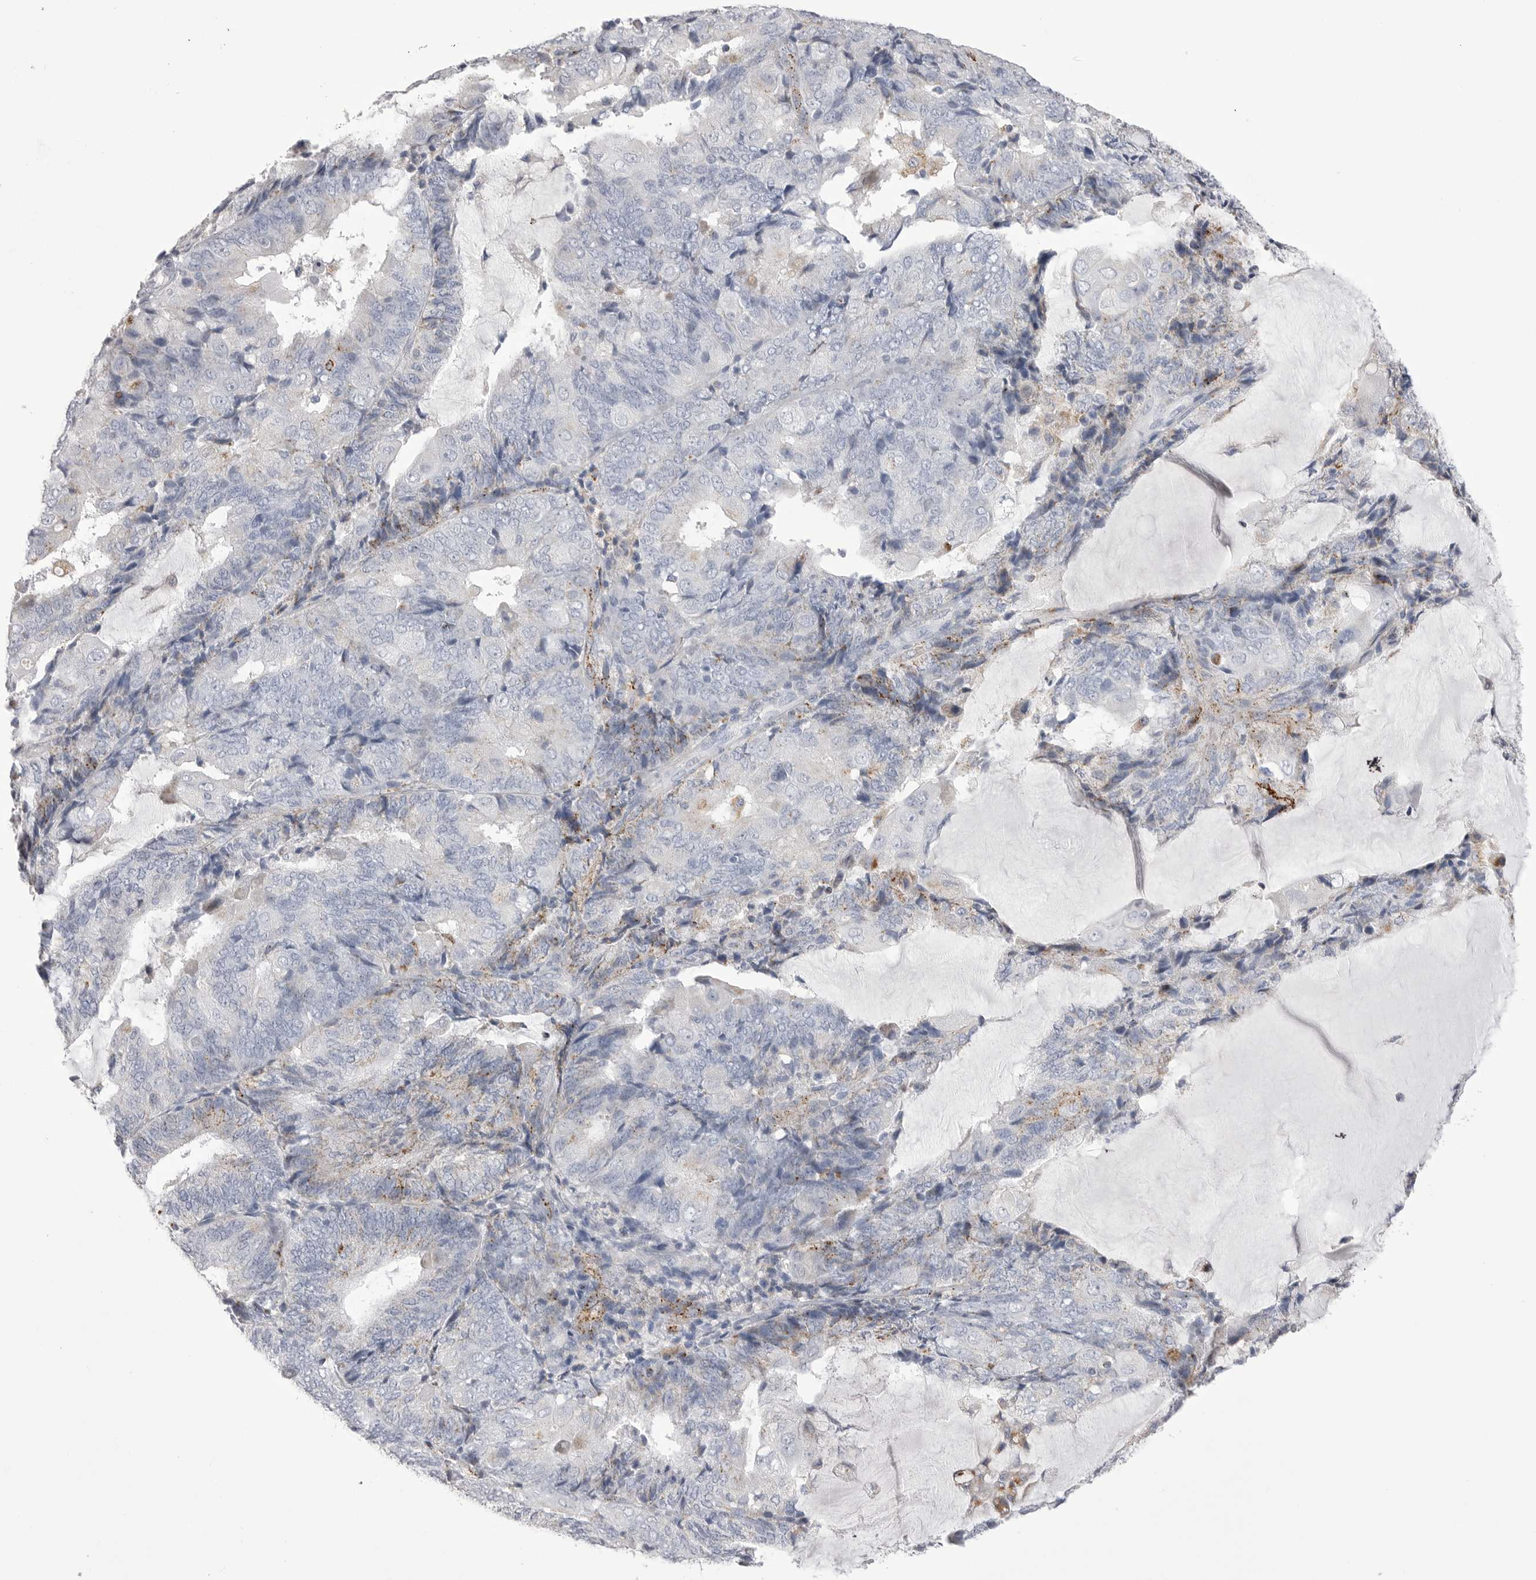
{"staining": {"intensity": "negative", "quantity": "none", "location": "none"}, "tissue": "endometrial cancer", "cell_type": "Tumor cells", "image_type": "cancer", "snomed": [{"axis": "morphology", "description": "Adenocarcinoma, NOS"}, {"axis": "topography", "description": "Endometrium"}], "caption": "IHC image of adenocarcinoma (endometrial) stained for a protein (brown), which reveals no expression in tumor cells.", "gene": "PSPN", "patient": {"sex": "female", "age": 81}}